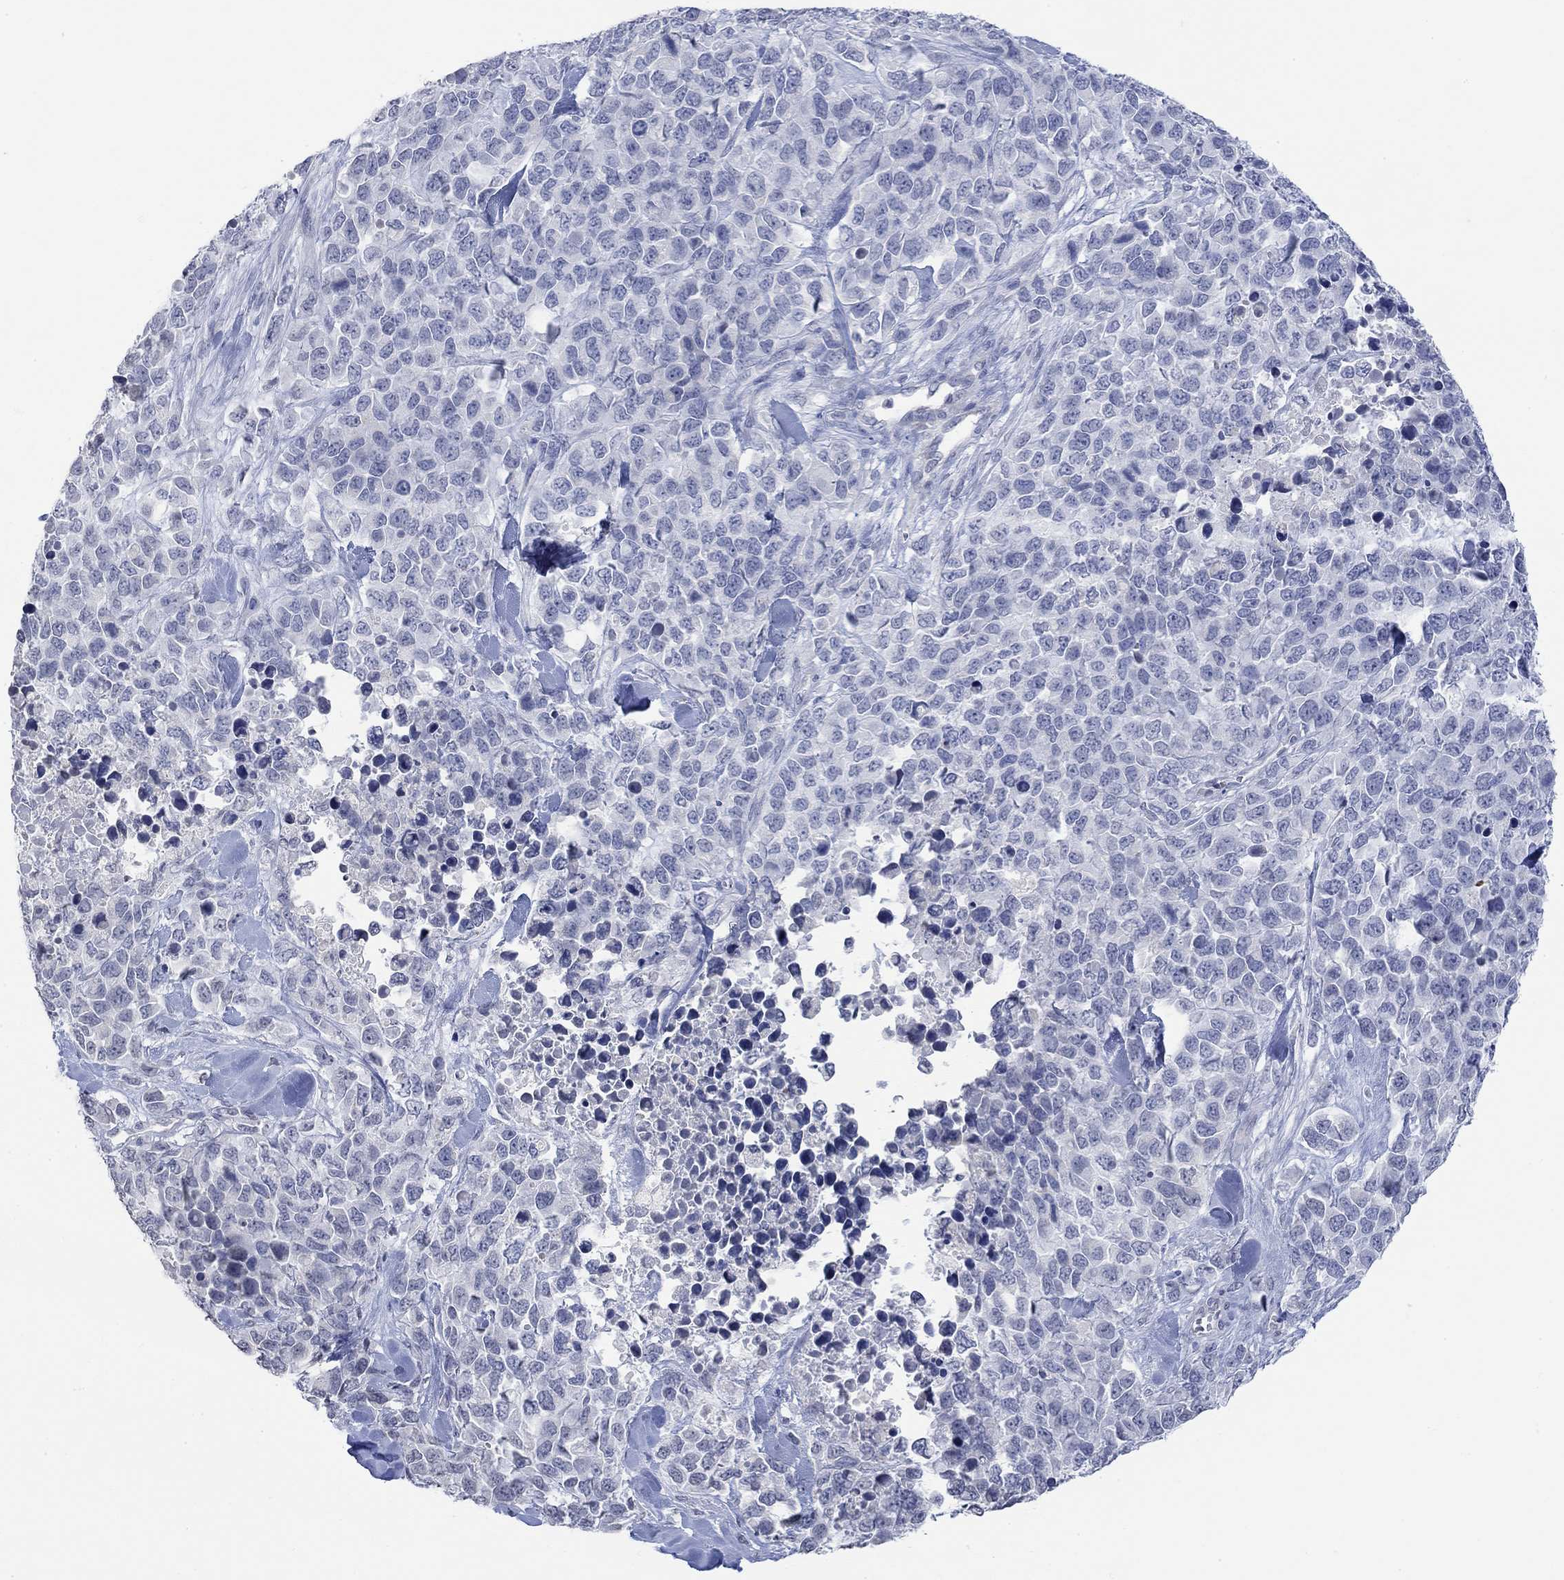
{"staining": {"intensity": "negative", "quantity": "none", "location": "none"}, "tissue": "melanoma", "cell_type": "Tumor cells", "image_type": "cancer", "snomed": [{"axis": "morphology", "description": "Malignant melanoma, Metastatic site"}, {"axis": "topography", "description": "Skin"}], "caption": "Tumor cells show no significant protein staining in malignant melanoma (metastatic site). Brightfield microscopy of immunohistochemistry (IHC) stained with DAB (3,3'-diaminobenzidine) (brown) and hematoxylin (blue), captured at high magnification.", "gene": "TMEM255A", "patient": {"sex": "male", "age": 84}}